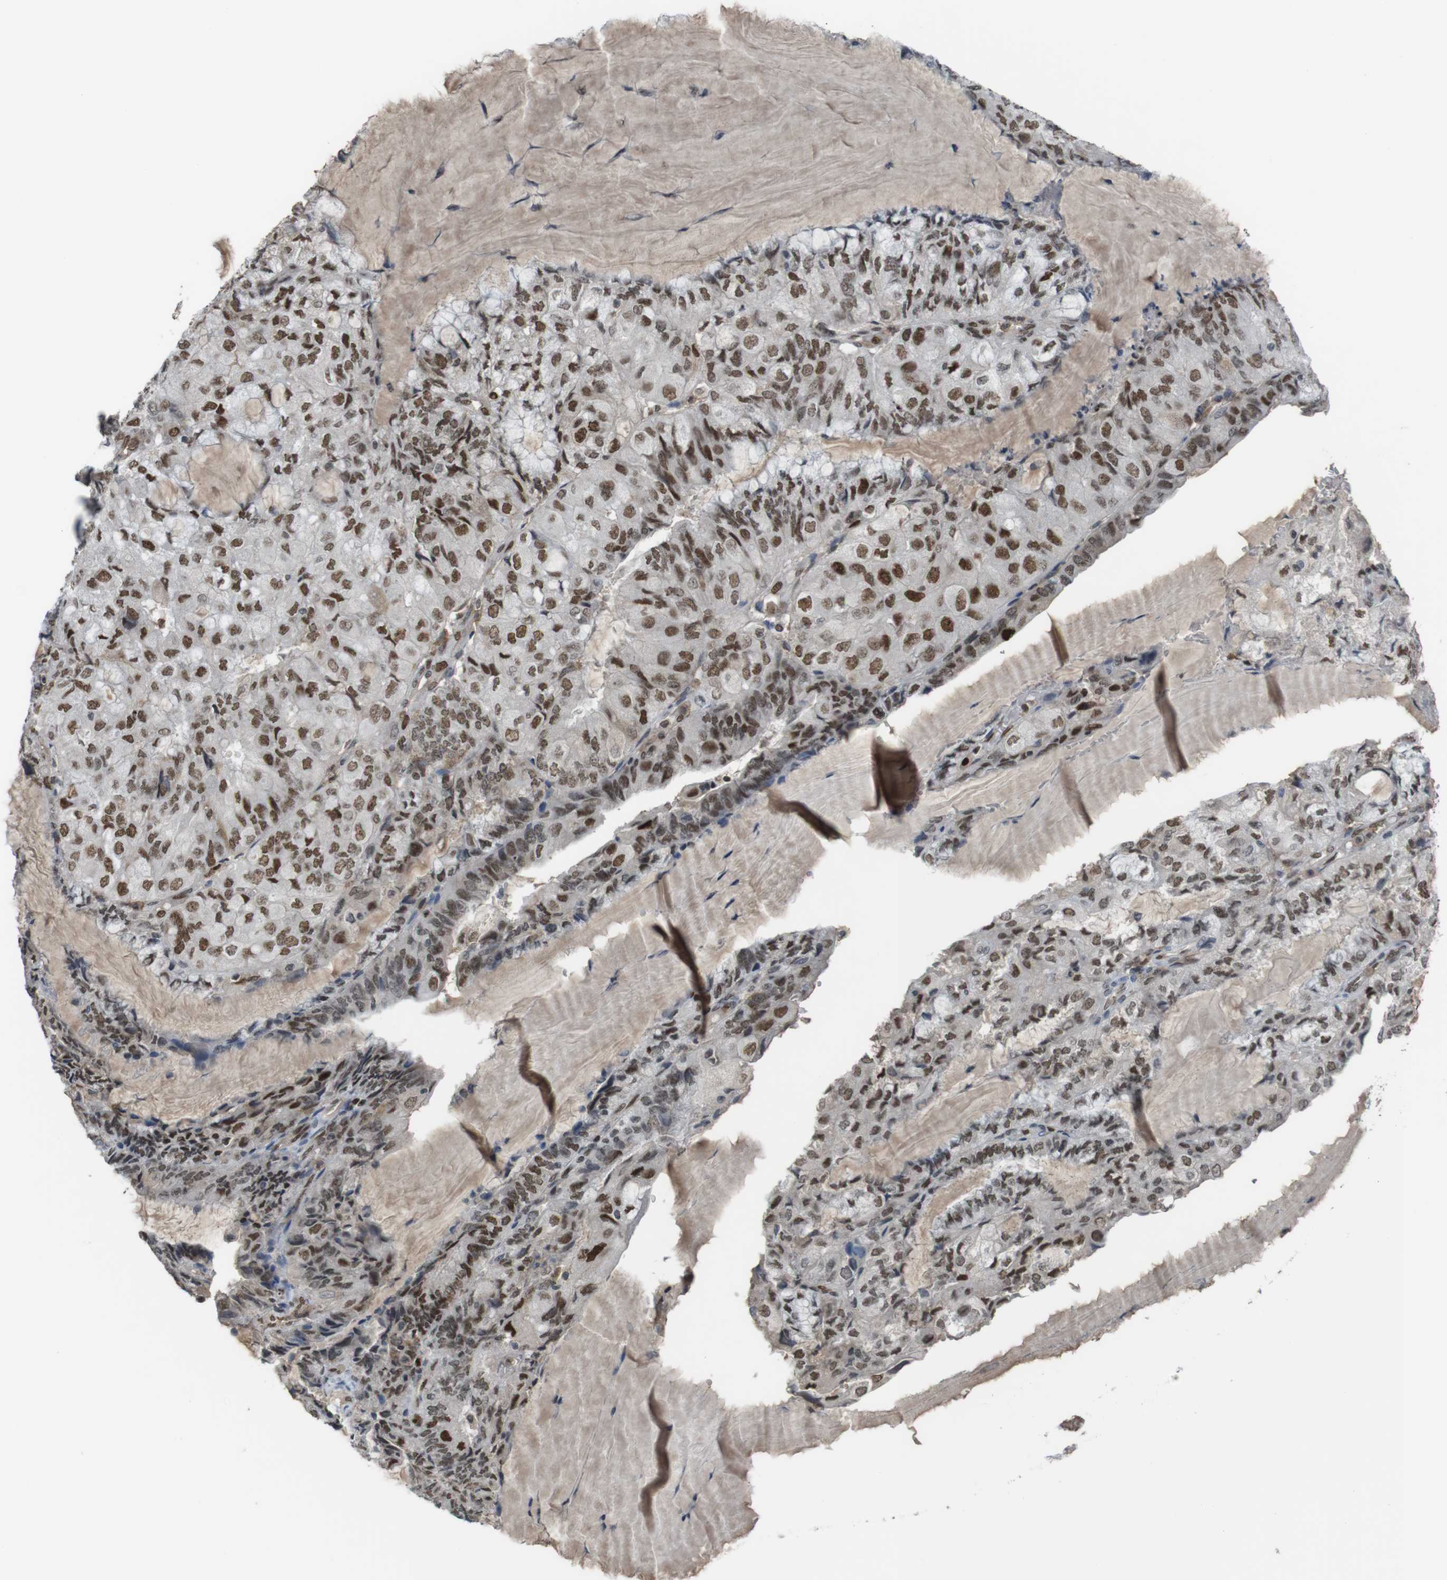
{"staining": {"intensity": "strong", "quantity": ">75%", "location": "nuclear"}, "tissue": "endometrial cancer", "cell_type": "Tumor cells", "image_type": "cancer", "snomed": [{"axis": "morphology", "description": "Adenocarcinoma, NOS"}, {"axis": "topography", "description": "Endometrium"}], "caption": "Immunohistochemical staining of human endometrial cancer reveals high levels of strong nuclear positivity in approximately >75% of tumor cells. (IHC, brightfield microscopy, high magnification).", "gene": "SUB1", "patient": {"sex": "female", "age": 81}}